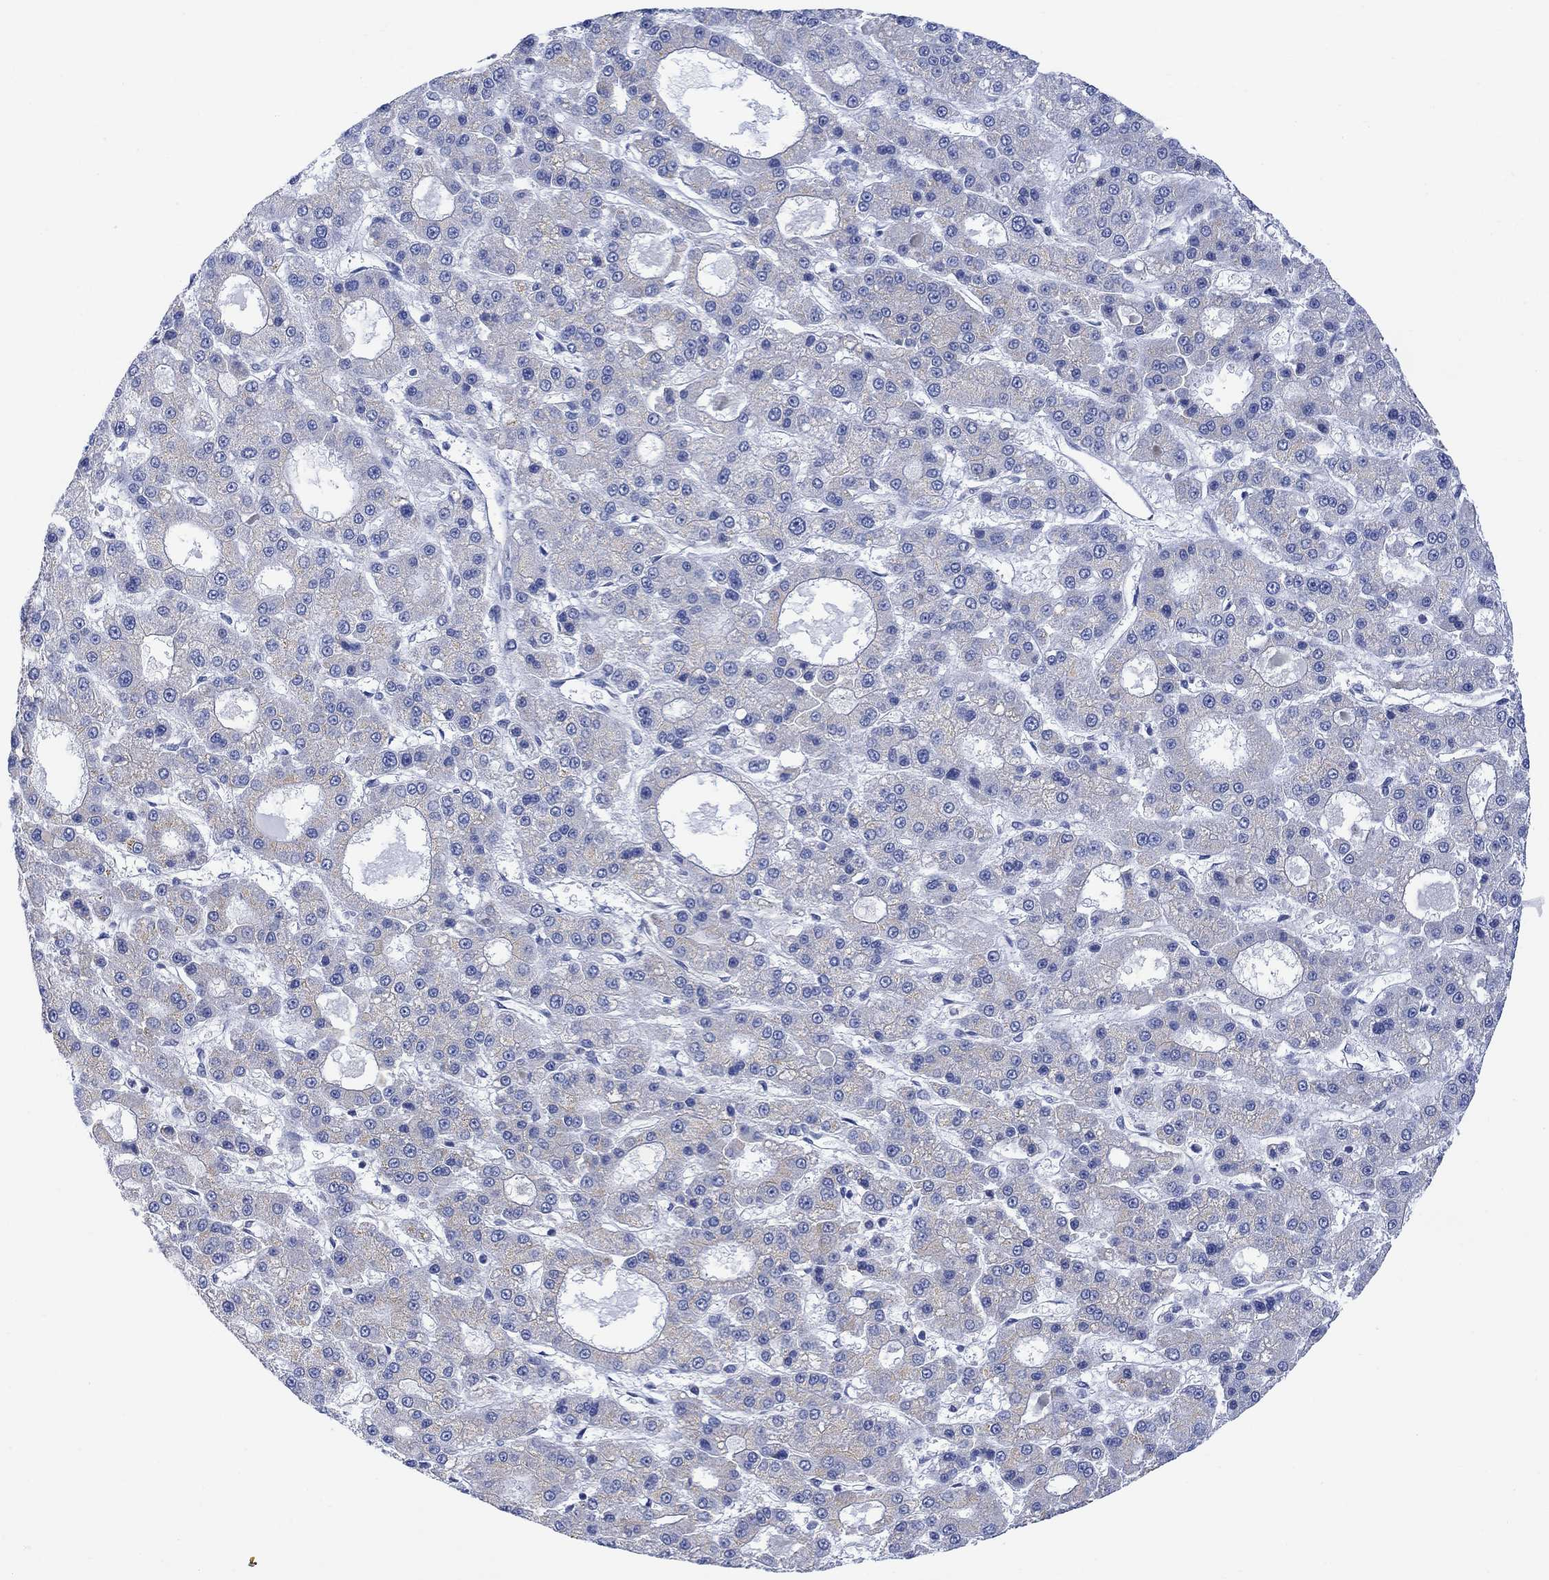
{"staining": {"intensity": "weak", "quantity": "25%-75%", "location": "cytoplasmic/membranous"}, "tissue": "liver cancer", "cell_type": "Tumor cells", "image_type": "cancer", "snomed": [{"axis": "morphology", "description": "Carcinoma, Hepatocellular, NOS"}, {"axis": "topography", "description": "Liver"}], "caption": "A brown stain shows weak cytoplasmic/membranous expression of a protein in liver hepatocellular carcinoma tumor cells. (DAB IHC, brown staining for protein, blue staining for nuclei).", "gene": "GBP5", "patient": {"sex": "male", "age": 70}}